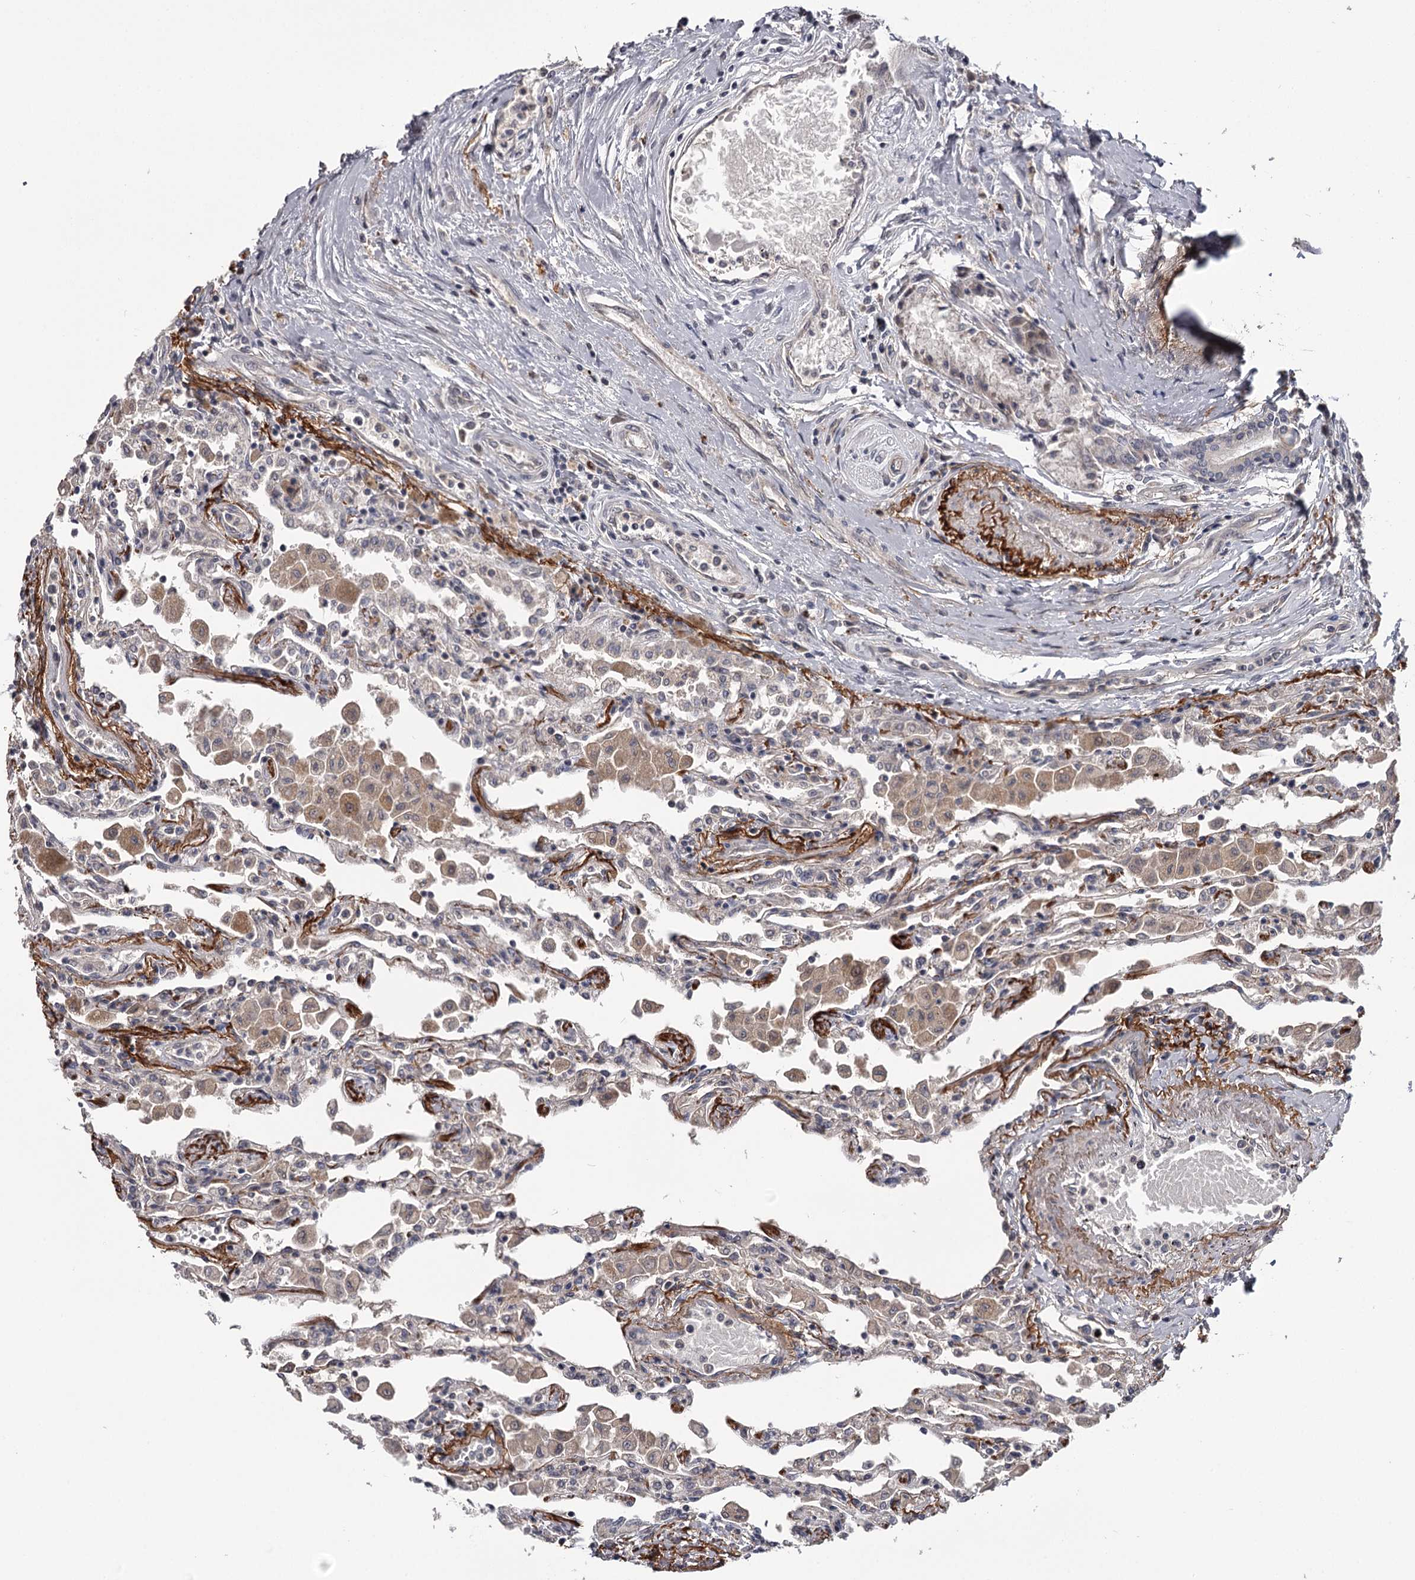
{"staining": {"intensity": "moderate", "quantity": ">75%", "location": "cytoplasmic/membranous,nuclear"}, "tissue": "lung", "cell_type": "Alveolar cells", "image_type": "normal", "snomed": [{"axis": "morphology", "description": "Normal tissue, NOS"}, {"axis": "topography", "description": "Bronchus"}, {"axis": "topography", "description": "Lung"}], "caption": "A high-resolution micrograph shows immunohistochemistry (IHC) staining of unremarkable lung, which displays moderate cytoplasmic/membranous,nuclear positivity in about >75% of alveolar cells.", "gene": "CWF19L2", "patient": {"sex": "female", "age": 49}}